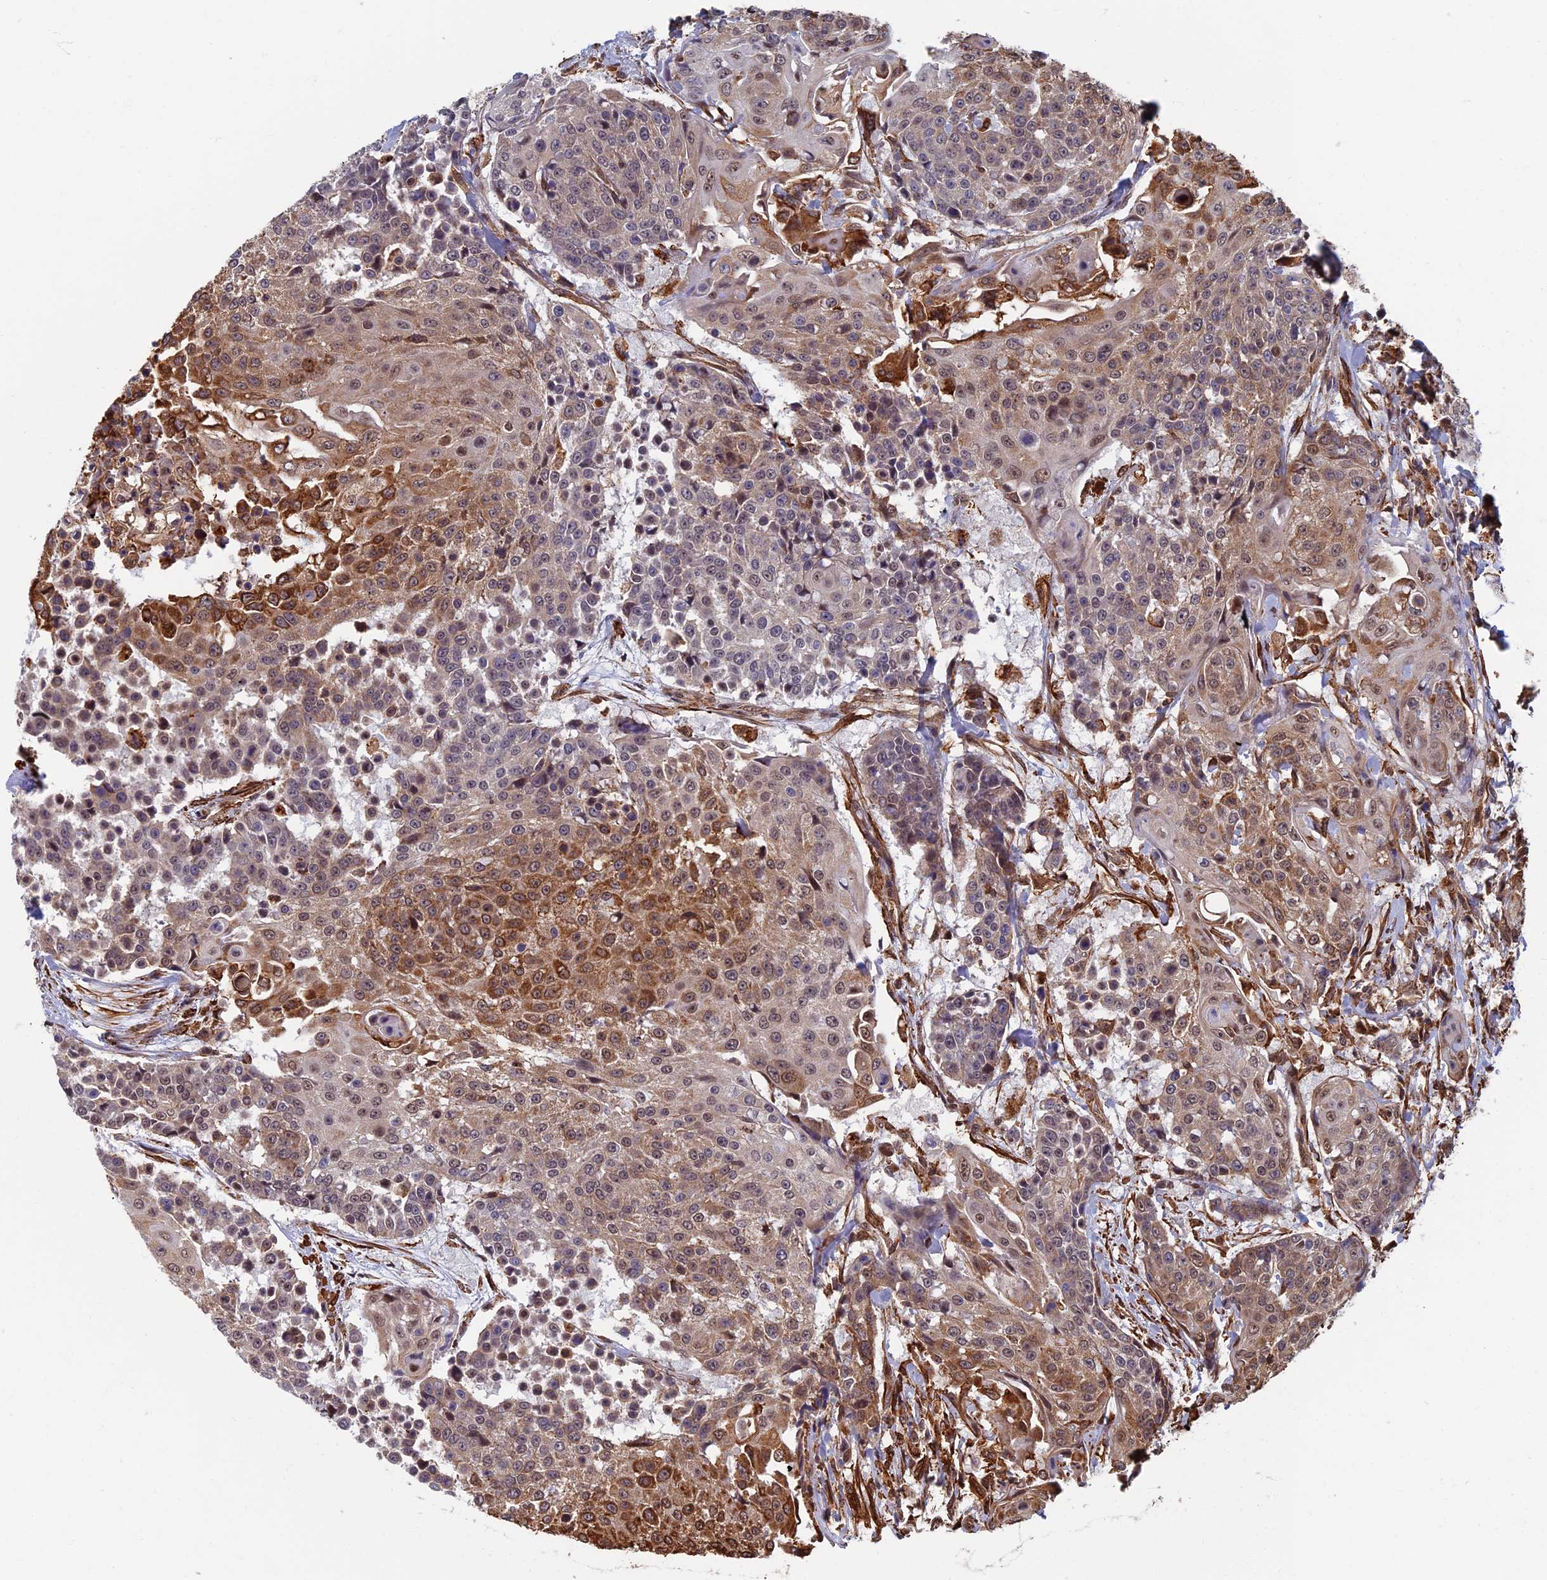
{"staining": {"intensity": "moderate", "quantity": "25%-75%", "location": "cytoplasmic/membranous"}, "tissue": "urothelial cancer", "cell_type": "Tumor cells", "image_type": "cancer", "snomed": [{"axis": "morphology", "description": "Urothelial carcinoma, High grade"}, {"axis": "topography", "description": "Urinary bladder"}], "caption": "Immunohistochemistry histopathology image of neoplastic tissue: human urothelial cancer stained using immunohistochemistry reveals medium levels of moderate protein expression localized specifically in the cytoplasmic/membranous of tumor cells, appearing as a cytoplasmic/membranous brown color.", "gene": "CTDP1", "patient": {"sex": "female", "age": 63}}